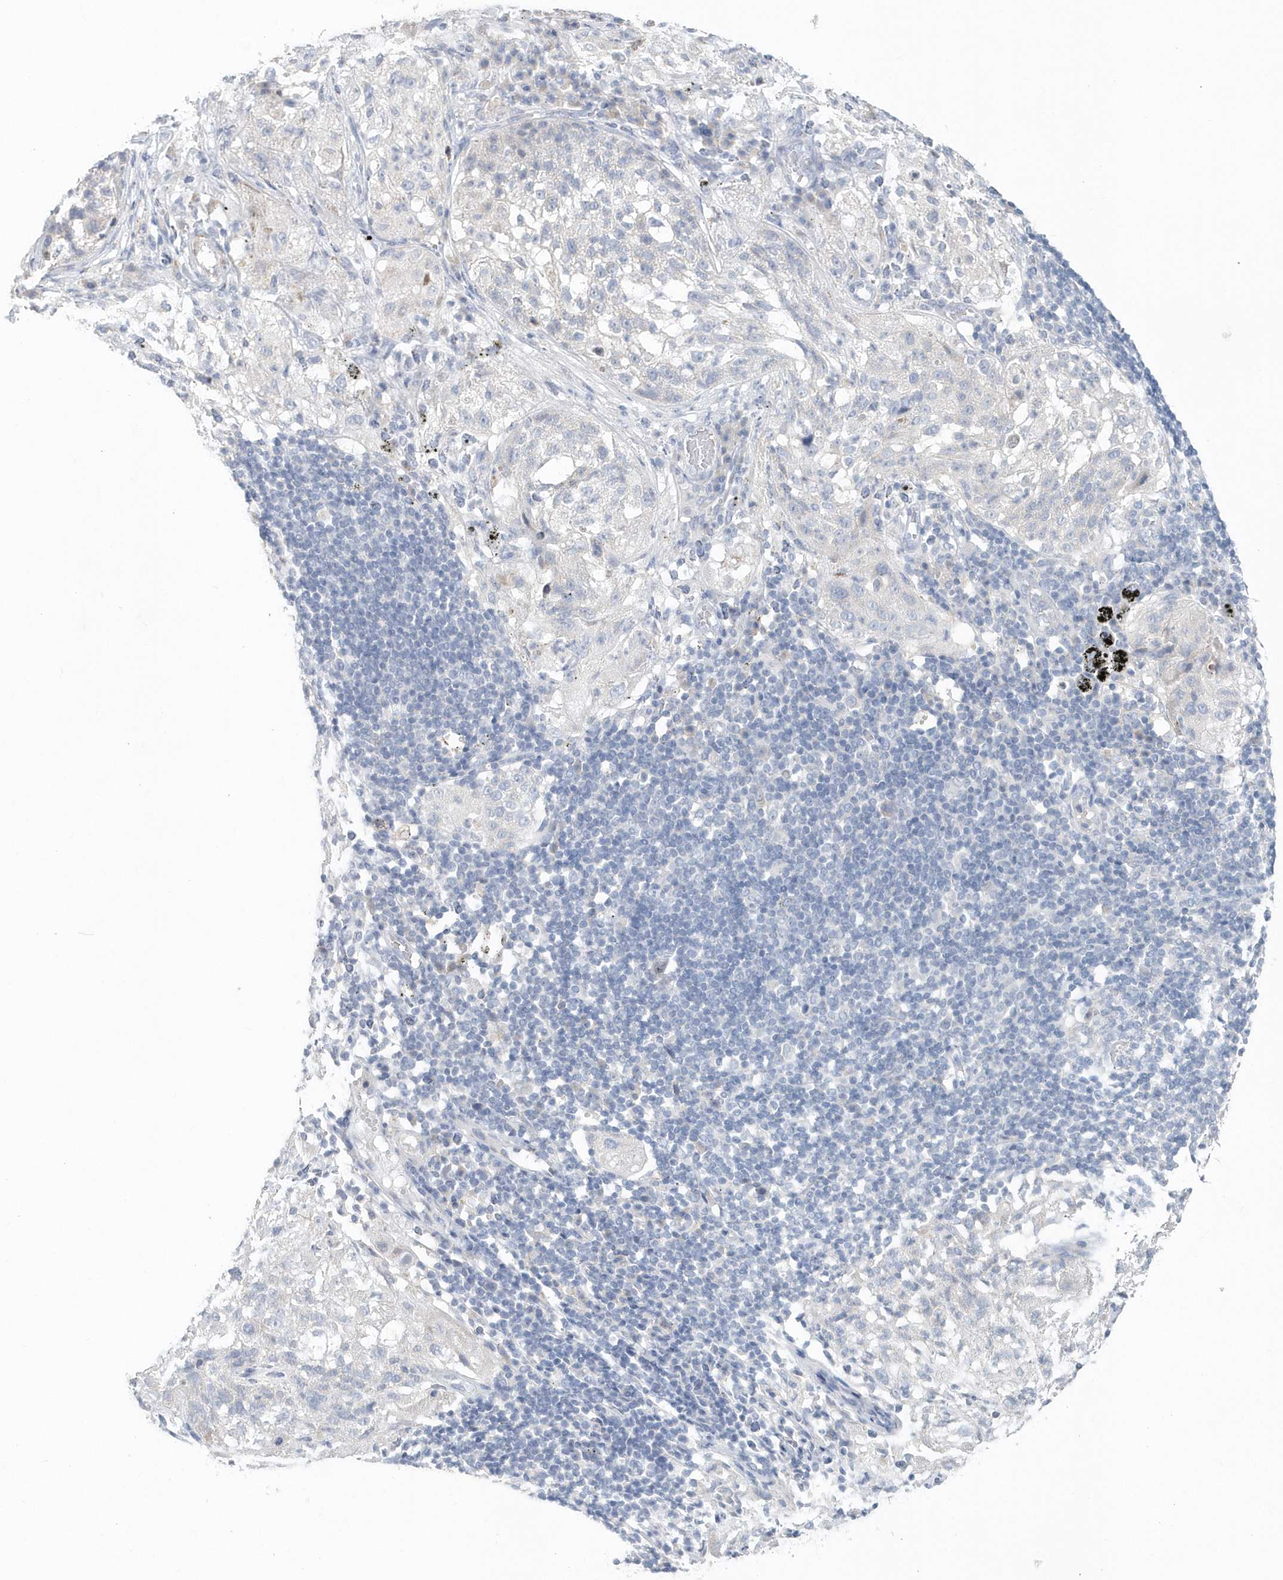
{"staining": {"intensity": "negative", "quantity": "none", "location": "none"}, "tissue": "lung cancer", "cell_type": "Tumor cells", "image_type": "cancer", "snomed": [{"axis": "morphology", "description": "Inflammation, NOS"}, {"axis": "morphology", "description": "Squamous cell carcinoma, NOS"}, {"axis": "topography", "description": "Lymph node"}, {"axis": "topography", "description": "Soft tissue"}, {"axis": "topography", "description": "Lung"}], "caption": "An image of human lung cancer is negative for staining in tumor cells.", "gene": "EIF3C", "patient": {"sex": "male", "age": 66}}